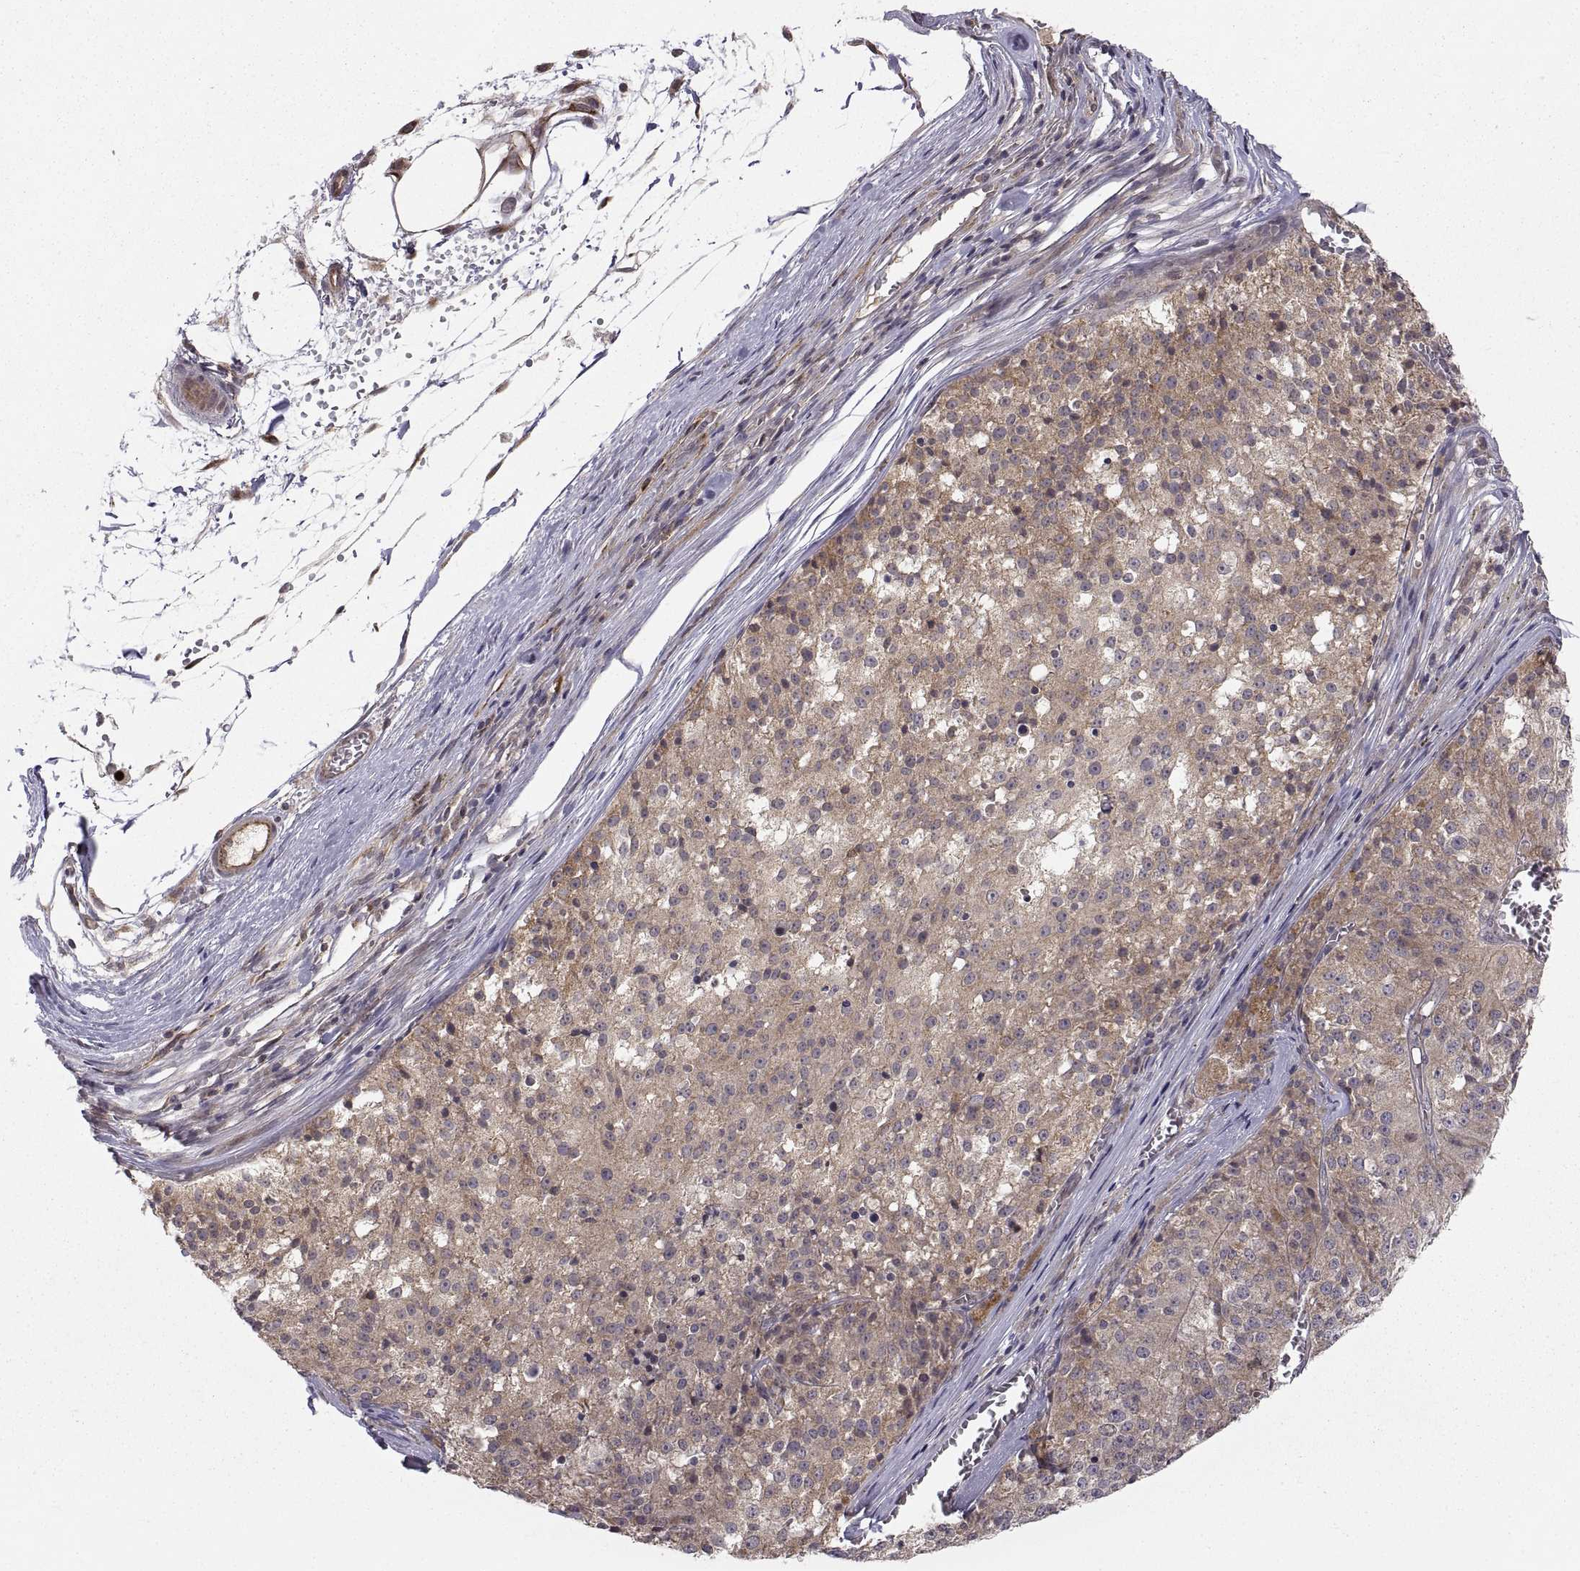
{"staining": {"intensity": "moderate", "quantity": "<25%", "location": "cytoplasmic/membranous"}, "tissue": "melanoma", "cell_type": "Tumor cells", "image_type": "cancer", "snomed": [{"axis": "morphology", "description": "Malignant melanoma, Metastatic site"}, {"axis": "topography", "description": "Lymph node"}], "caption": "This micrograph shows IHC staining of melanoma, with low moderate cytoplasmic/membranous positivity in about <25% of tumor cells.", "gene": "ABL2", "patient": {"sex": "female", "age": 64}}